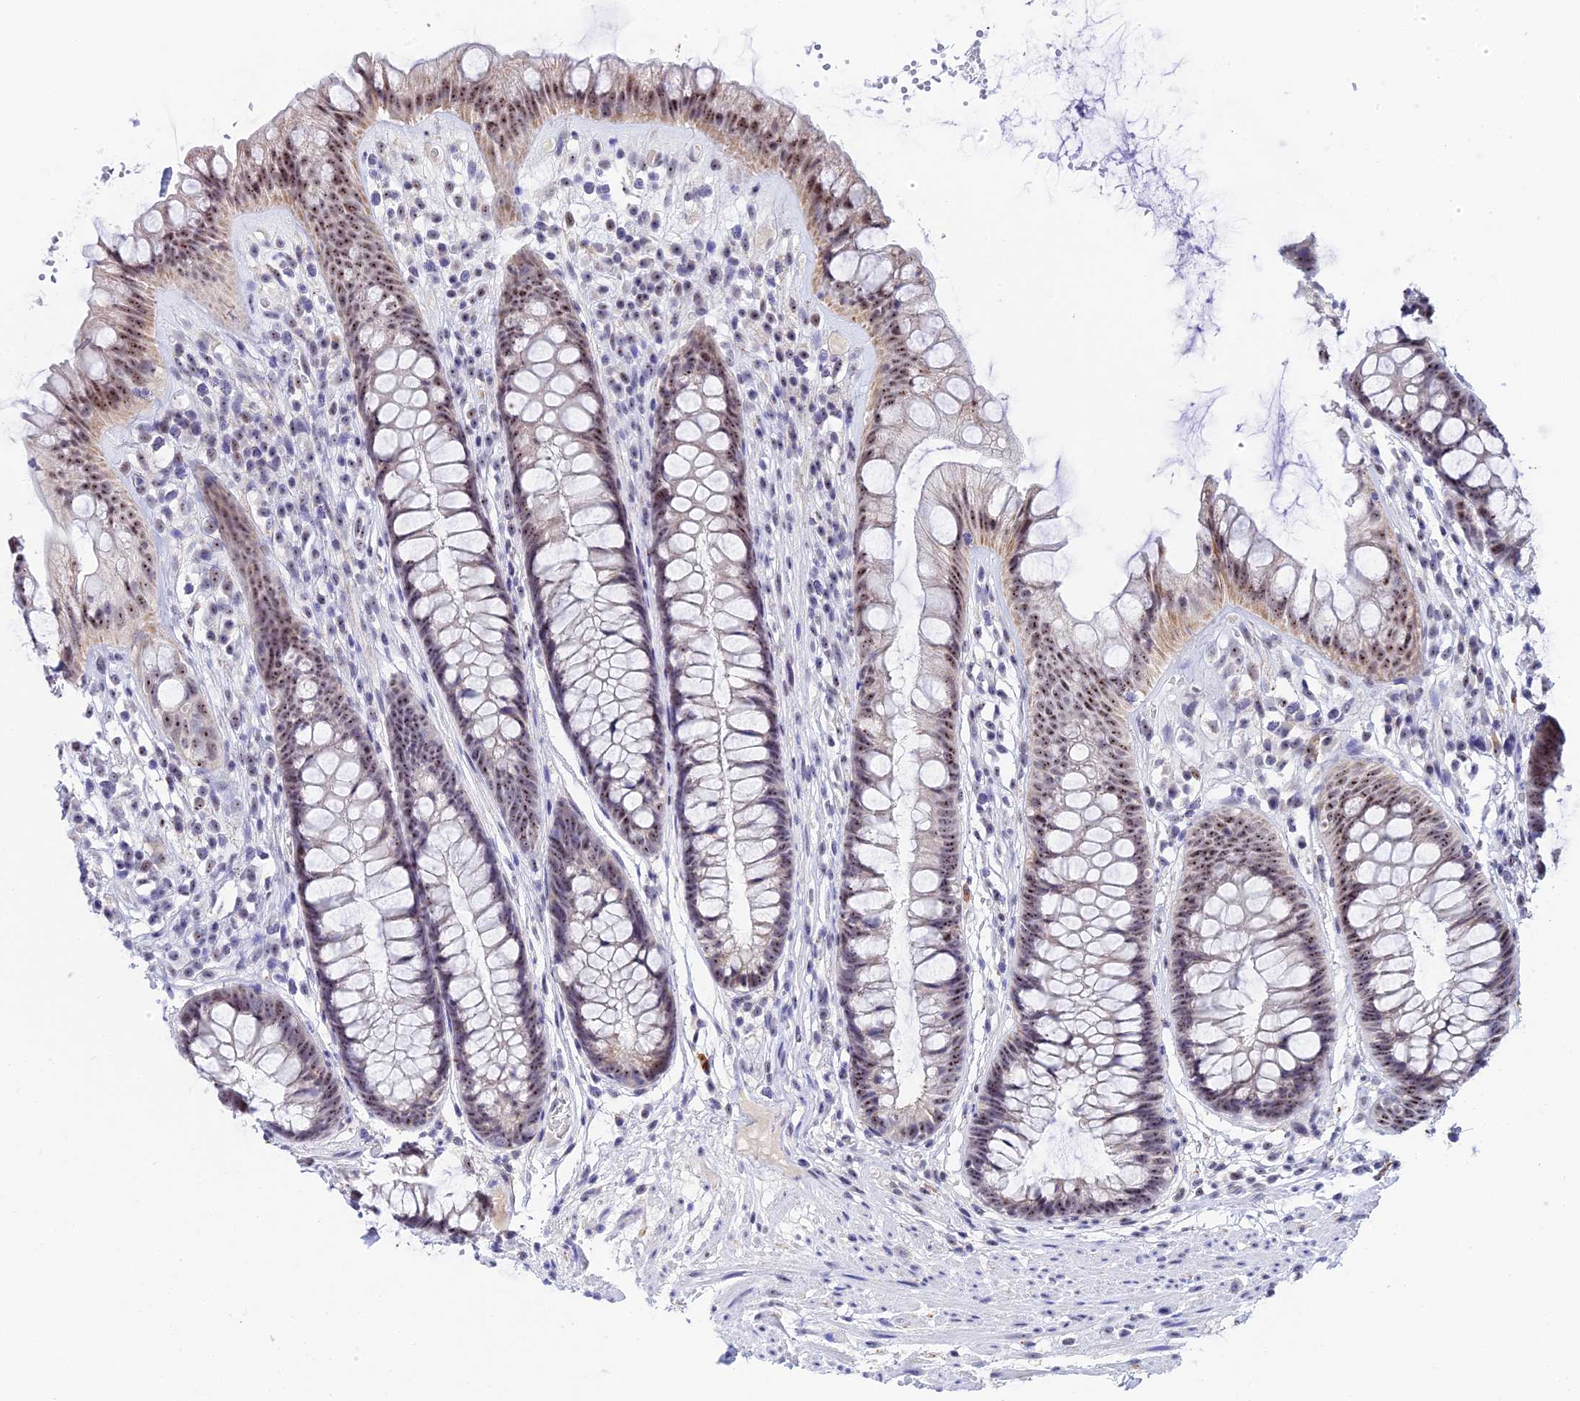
{"staining": {"intensity": "moderate", "quantity": ">75%", "location": "cytoplasmic/membranous,nuclear"}, "tissue": "rectum", "cell_type": "Glandular cells", "image_type": "normal", "snomed": [{"axis": "morphology", "description": "Normal tissue, NOS"}, {"axis": "topography", "description": "Rectum"}], "caption": "This image shows benign rectum stained with immunohistochemistry to label a protein in brown. The cytoplasmic/membranous,nuclear of glandular cells show moderate positivity for the protein. Nuclei are counter-stained blue.", "gene": "PLPP4", "patient": {"sex": "male", "age": 74}}